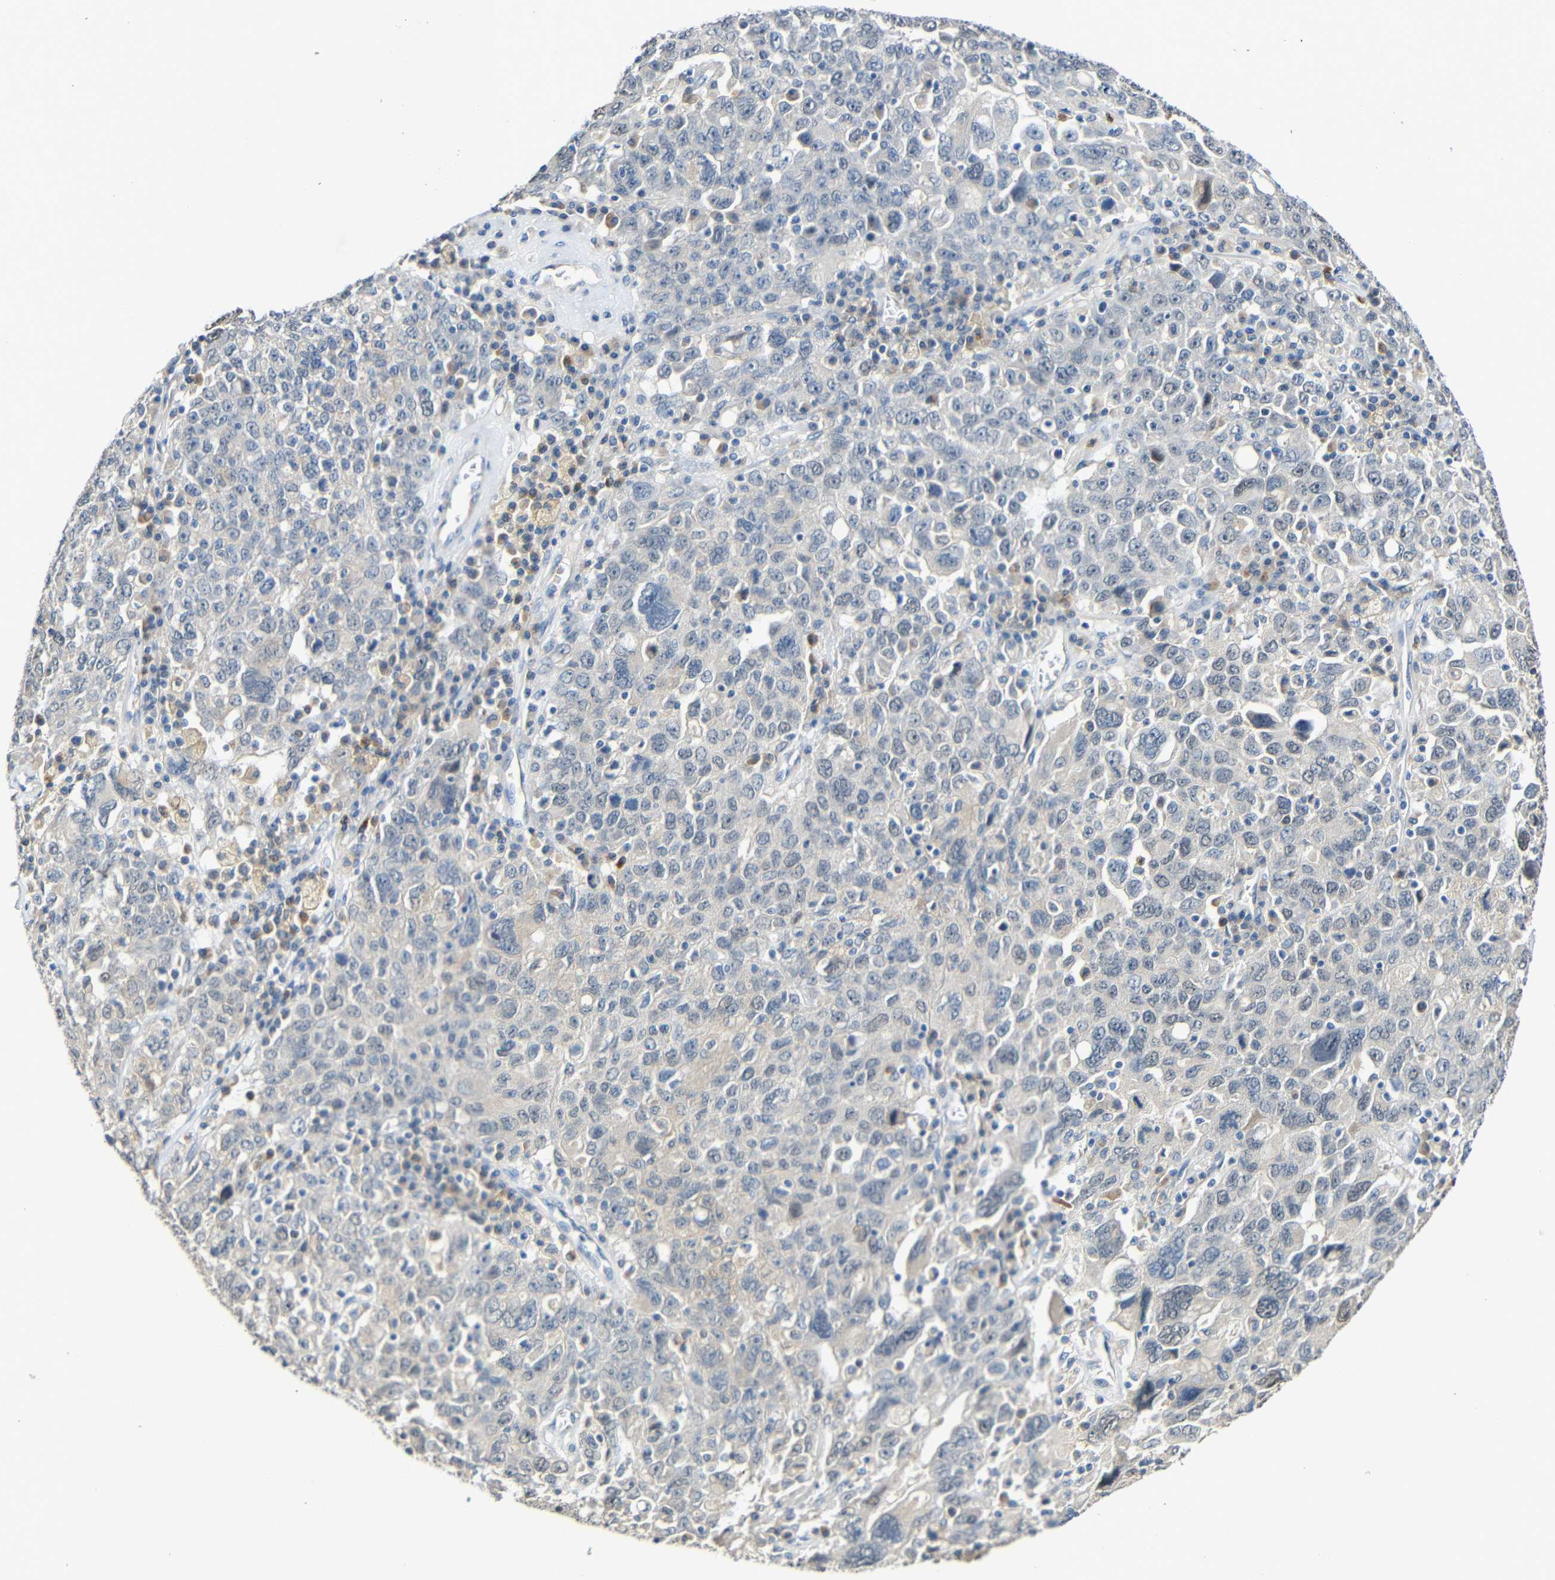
{"staining": {"intensity": "negative", "quantity": "none", "location": "none"}, "tissue": "ovarian cancer", "cell_type": "Tumor cells", "image_type": "cancer", "snomed": [{"axis": "morphology", "description": "Carcinoma, endometroid"}, {"axis": "topography", "description": "Ovary"}], "caption": "Image shows no protein positivity in tumor cells of ovarian cancer (endometroid carcinoma) tissue.", "gene": "STBD1", "patient": {"sex": "female", "age": 62}}